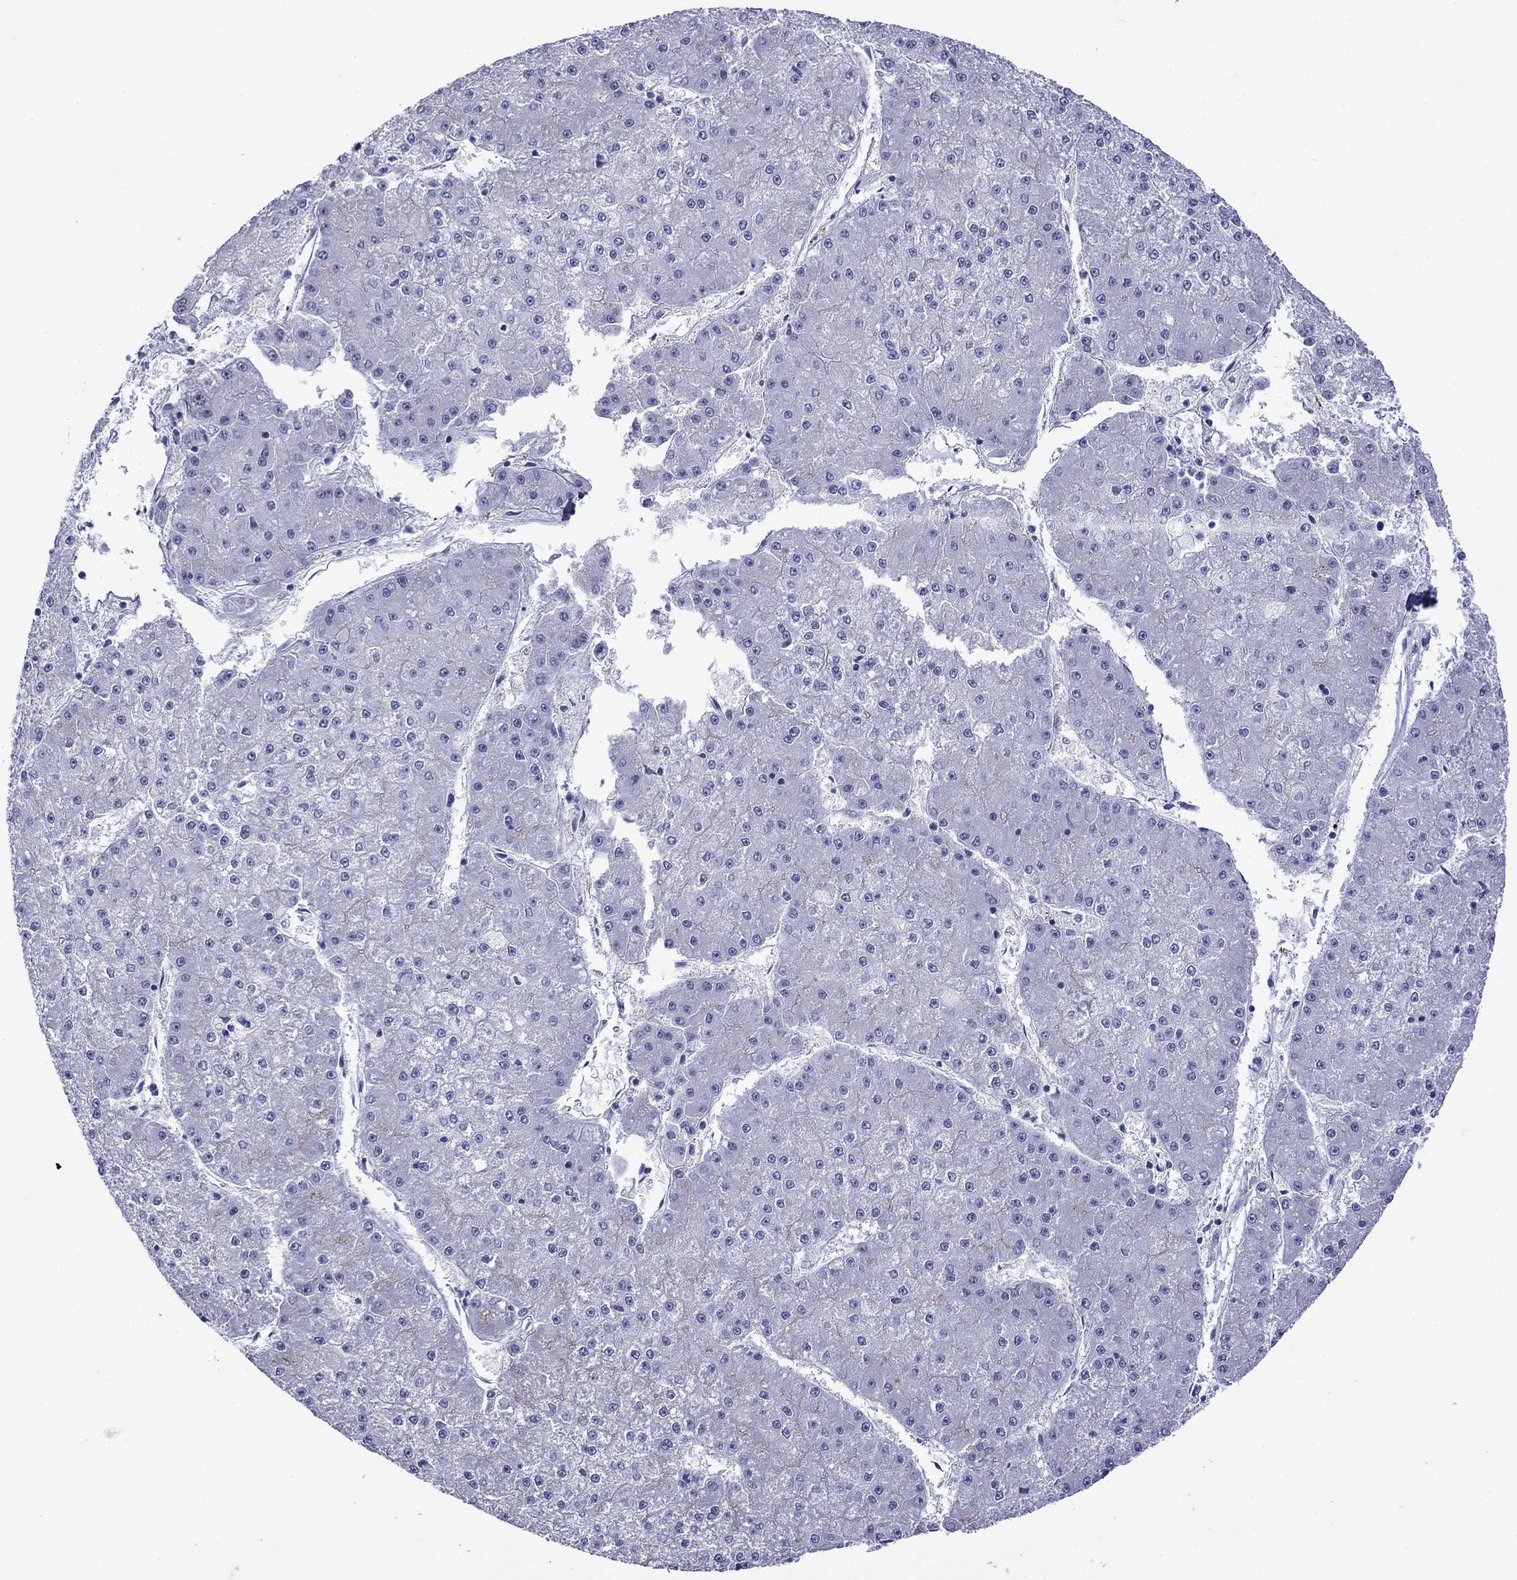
{"staining": {"intensity": "negative", "quantity": "none", "location": "none"}, "tissue": "liver cancer", "cell_type": "Tumor cells", "image_type": "cancer", "snomed": [{"axis": "morphology", "description": "Carcinoma, Hepatocellular, NOS"}, {"axis": "topography", "description": "Liver"}], "caption": "Immunohistochemical staining of liver cancer (hepatocellular carcinoma) reveals no significant expression in tumor cells.", "gene": "APOA2", "patient": {"sex": "male", "age": 73}}